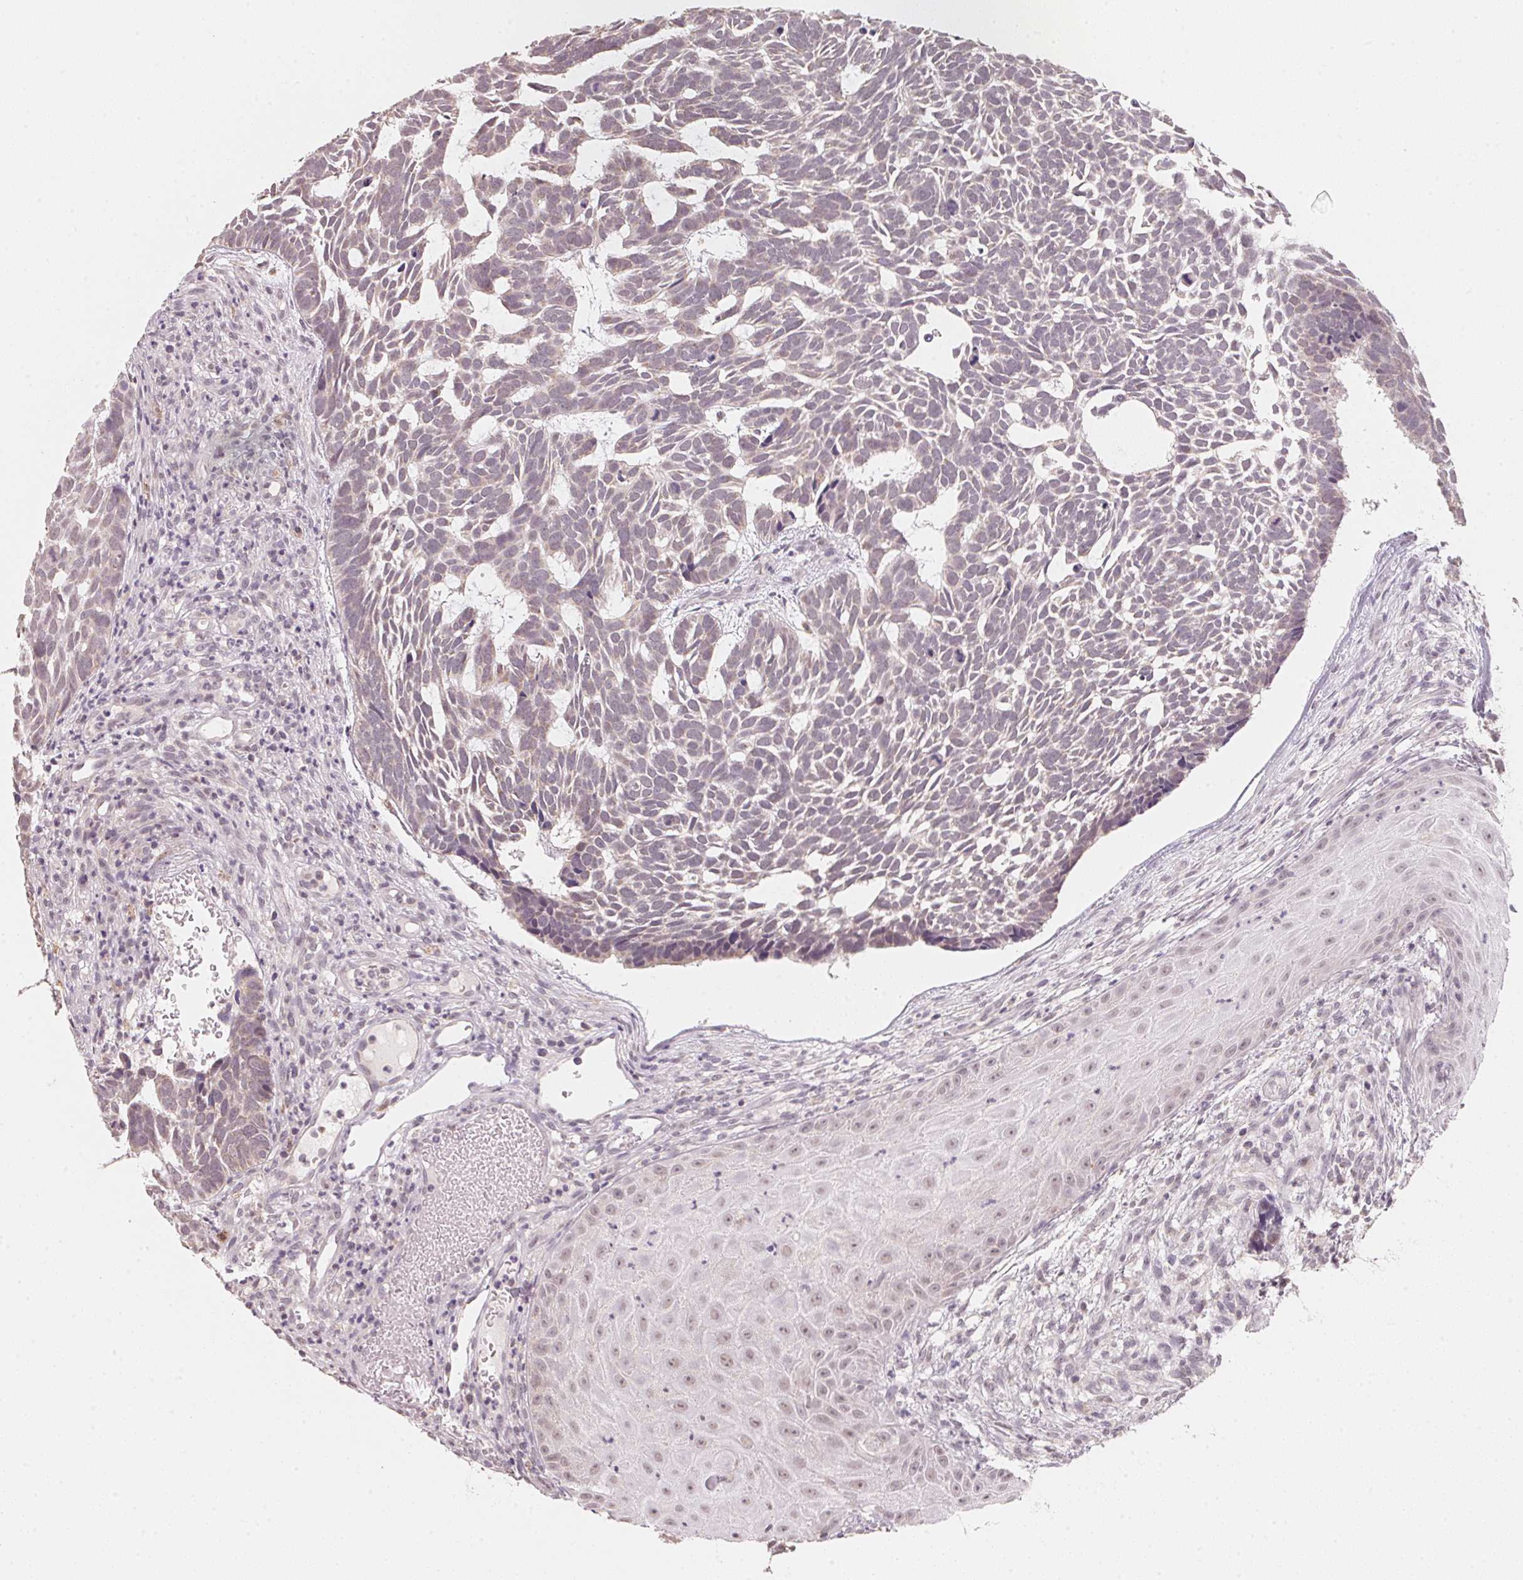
{"staining": {"intensity": "weak", "quantity": ">75%", "location": "cytoplasmic/membranous"}, "tissue": "skin cancer", "cell_type": "Tumor cells", "image_type": "cancer", "snomed": [{"axis": "morphology", "description": "Basal cell carcinoma"}, {"axis": "topography", "description": "Skin"}], "caption": "This image reveals immunohistochemistry (IHC) staining of human basal cell carcinoma (skin), with low weak cytoplasmic/membranous expression in about >75% of tumor cells.", "gene": "ANKRD31", "patient": {"sex": "male", "age": 78}}